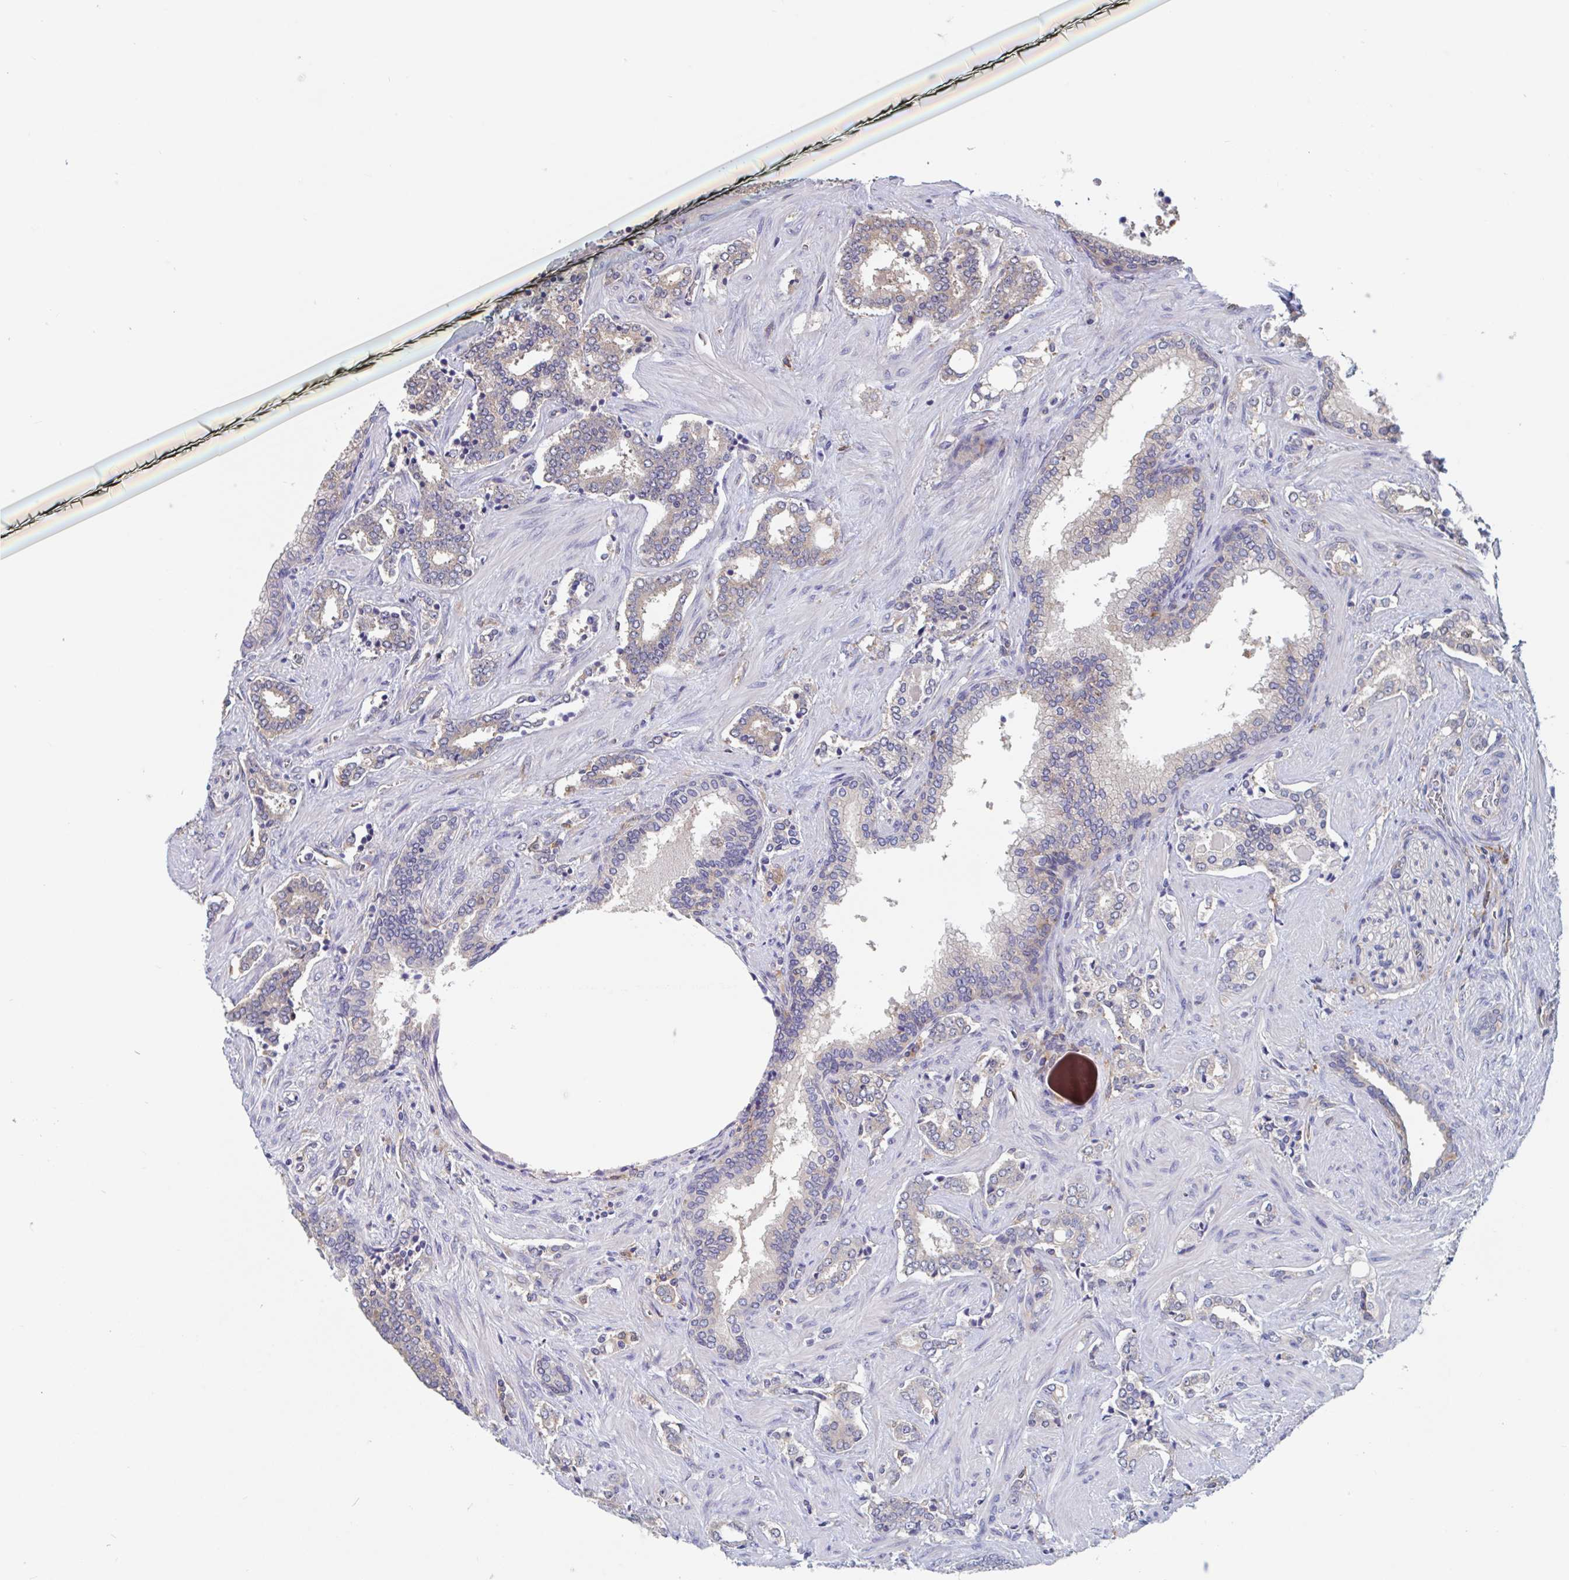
{"staining": {"intensity": "weak", "quantity": "<25%", "location": "cytoplasmic/membranous"}, "tissue": "prostate cancer", "cell_type": "Tumor cells", "image_type": "cancer", "snomed": [{"axis": "morphology", "description": "Adenocarcinoma, High grade"}, {"axis": "topography", "description": "Prostate"}], "caption": "Immunohistochemistry (IHC) of prostate high-grade adenocarcinoma shows no positivity in tumor cells. (DAB (3,3'-diaminobenzidine) immunohistochemistry (IHC), high magnification).", "gene": "SNX8", "patient": {"sex": "male", "age": 60}}